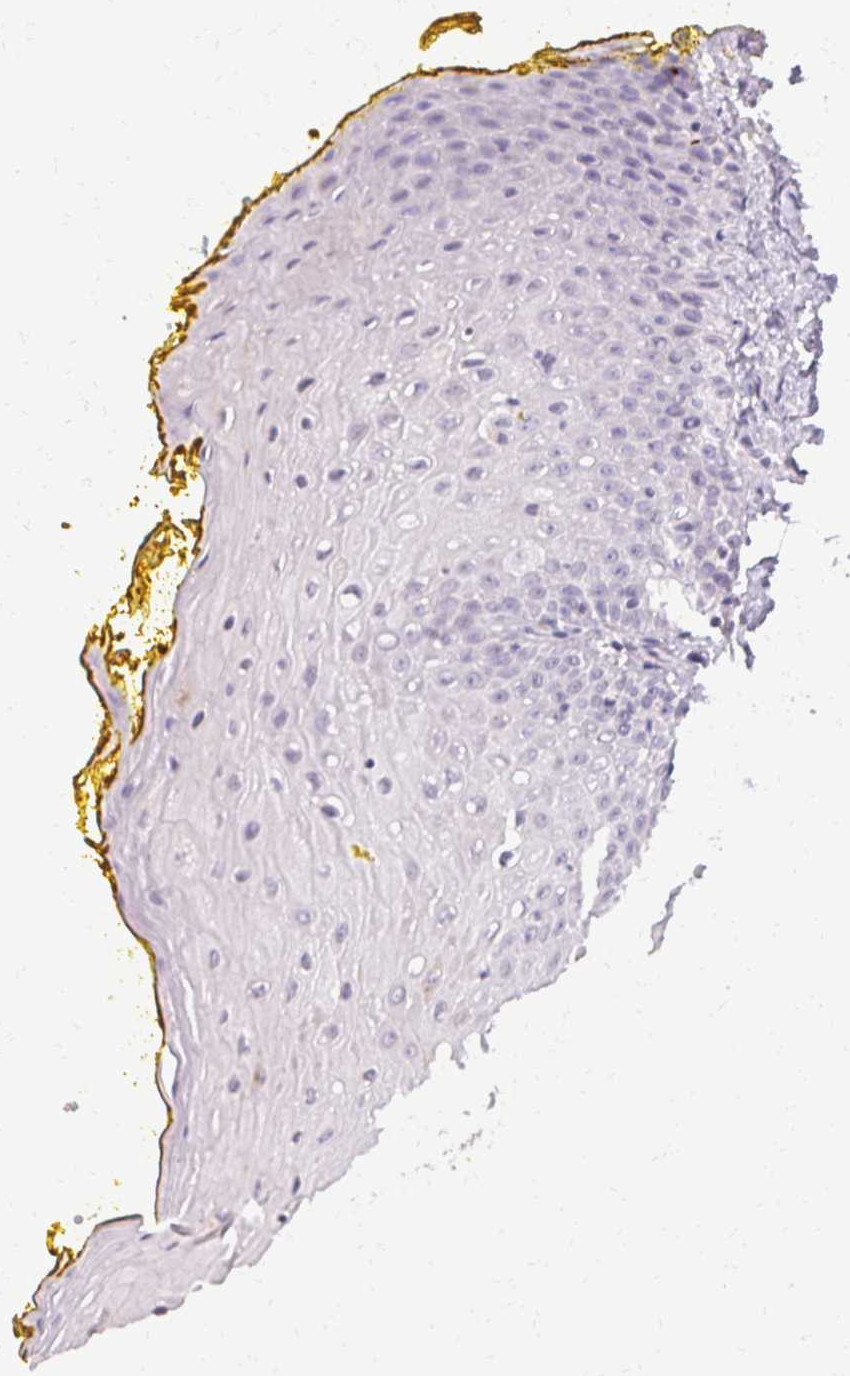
{"staining": {"intensity": "negative", "quantity": "none", "location": "none"}, "tissue": "oral mucosa", "cell_type": "Squamous epithelial cells", "image_type": "normal", "snomed": [{"axis": "morphology", "description": "Normal tissue, NOS"}, {"axis": "morphology", "description": "Squamous cell carcinoma, NOS"}, {"axis": "topography", "description": "Oral tissue"}, {"axis": "topography", "description": "Head-Neck"}], "caption": "Oral mucosa stained for a protein using IHC exhibits no staining squamous epithelial cells.", "gene": "PMEL", "patient": {"sex": "female", "age": 70}}